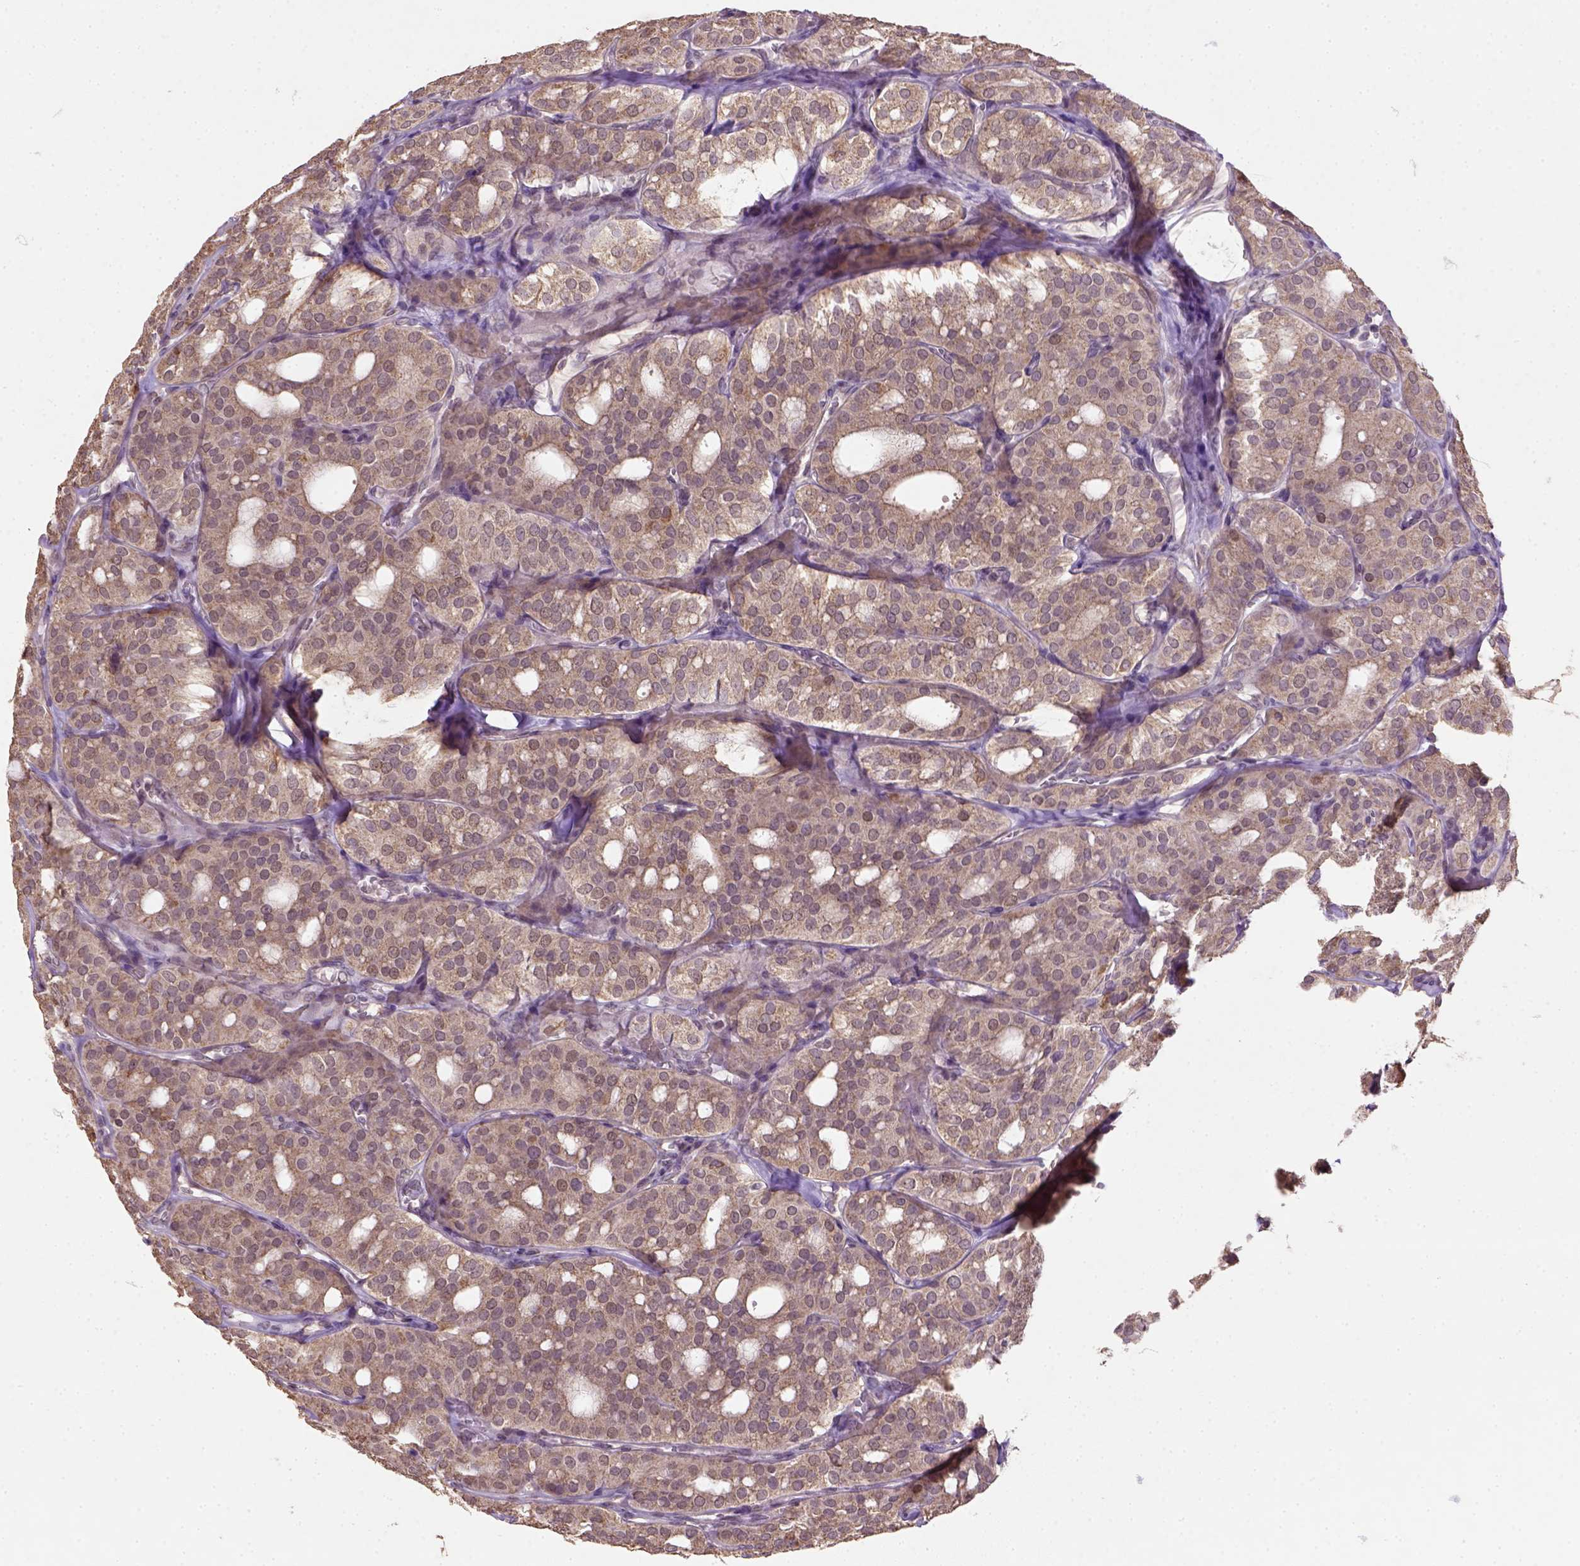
{"staining": {"intensity": "moderate", "quantity": ">75%", "location": "cytoplasmic/membranous"}, "tissue": "thyroid cancer", "cell_type": "Tumor cells", "image_type": "cancer", "snomed": [{"axis": "morphology", "description": "Follicular adenoma carcinoma, NOS"}, {"axis": "topography", "description": "Thyroid gland"}], "caption": "Moderate cytoplasmic/membranous positivity for a protein is appreciated in approximately >75% of tumor cells of follicular adenoma carcinoma (thyroid) using immunohistochemistry.", "gene": "NUDT10", "patient": {"sex": "male", "age": 75}}